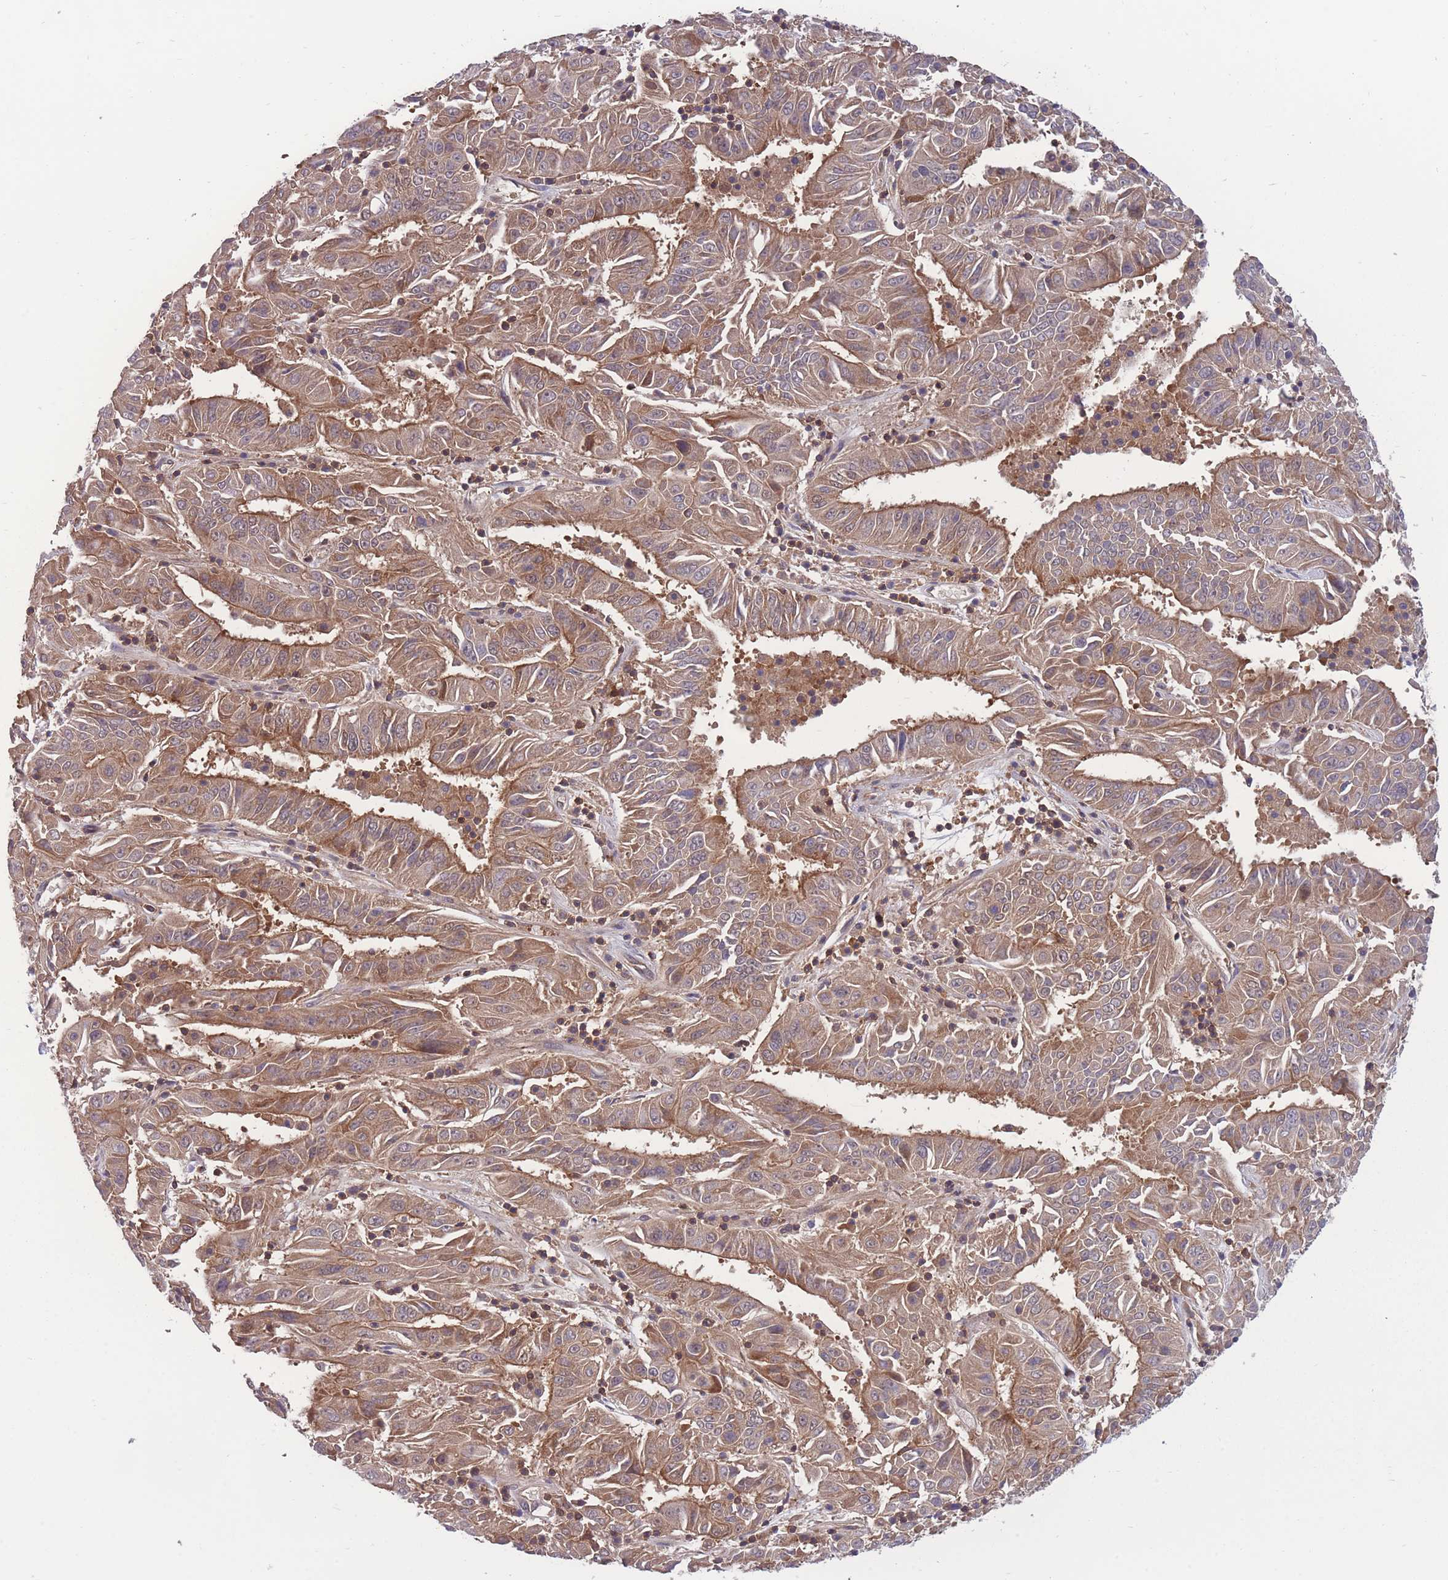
{"staining": {"intensity": "moderate", "quantity": ">75%", "location": "cytoplasmic/membranous"}, "tissue": "pancreatic cancer", "cell_type": "Tumor cells", "image_type": "cancer", "snomed": [{"axis": "morphology", "description": "Adenocarcinoma, NOS"}, {"axis": "topography", "description": "Pancreas"}], "caption": "DAB (3,3'-diaminobenzidine) immunohistochemical staining of pancreatic adenocarcinoma shows moderate cytoplasmic/membranous protein staining in about >75% of tumor cells.", "gene": "UBE2N", "patient": {"sex": "male", "age": 63}}